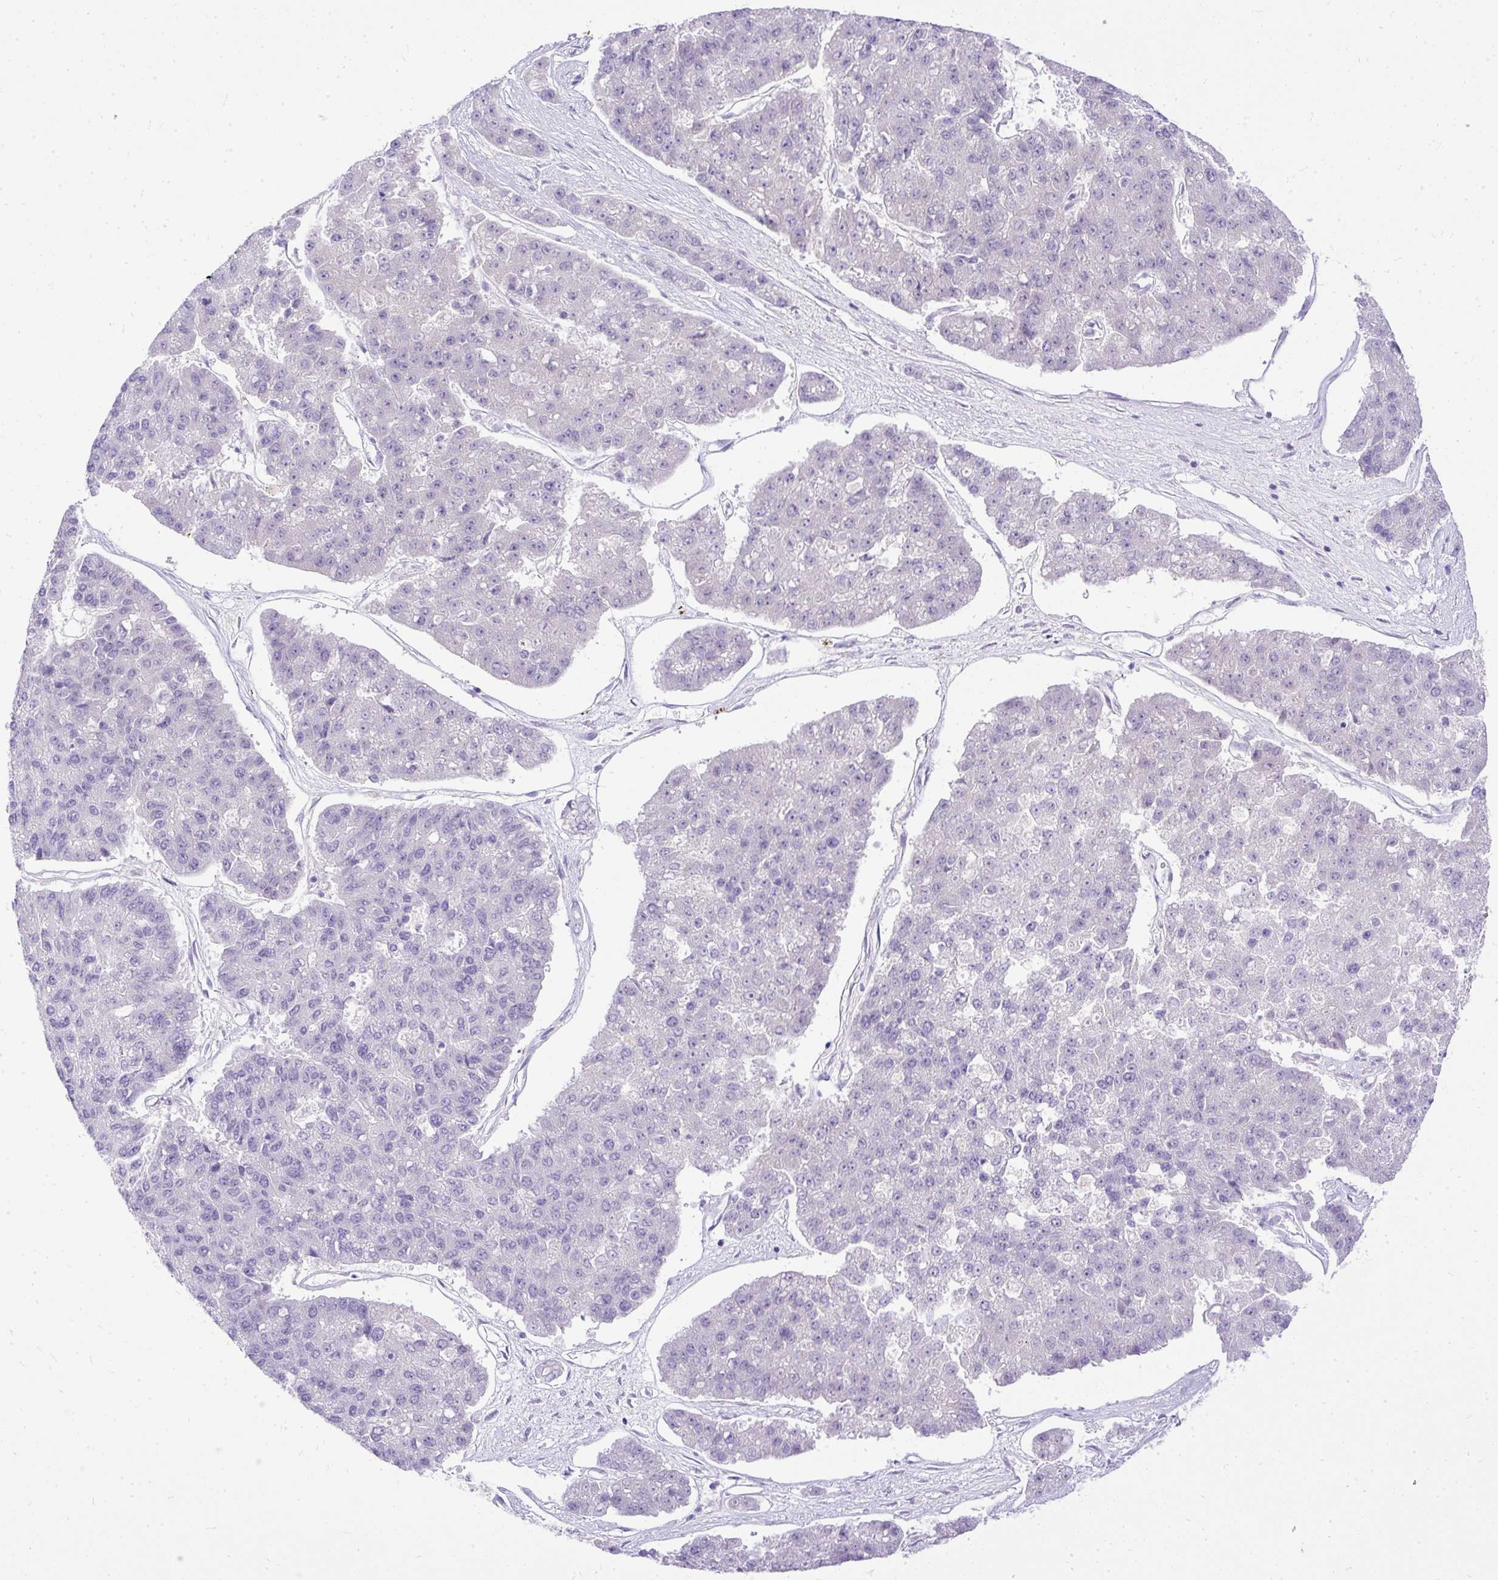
{"staining": {"intensity": "negative", "quantity": "none", "location": "none"}, "tissue": "pancreatic cancer", "cell_type": "Tumor cells", "image_type": "cancer", "snomed": [{"axis": "morphology", "description": "Adenocarcinoma, NOS"}, {"axis": "topography", "description": "Pancreas"}], "caption": "Immunohistochemistry micrograph of adenocarcinoma (pancreatic) stained for a protein (brown), which shows no expression in tumor cells.", "gene": "AMFR", "patient": {"sex": "male", "age": 50}}